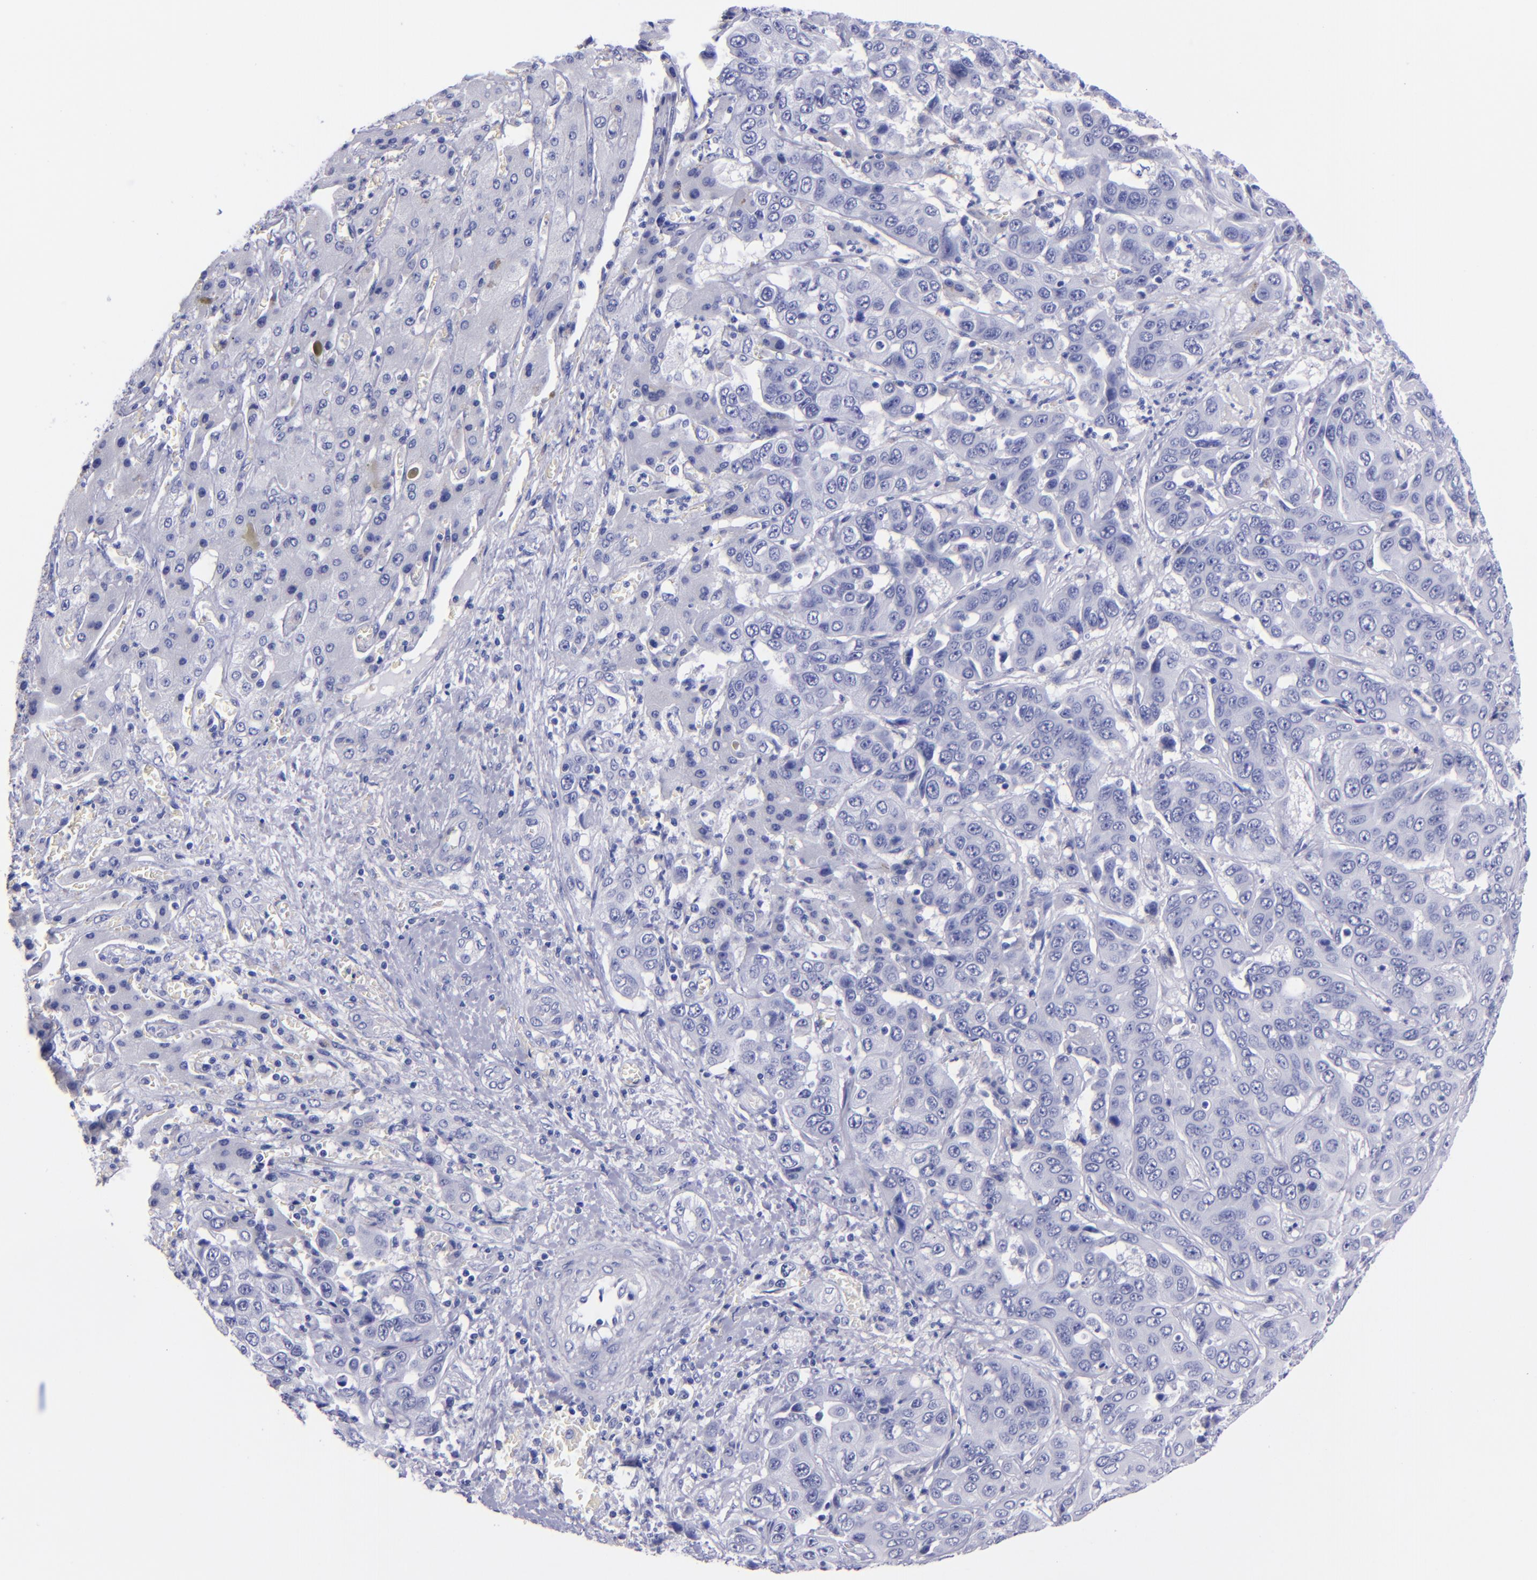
{"staining": {"intensity": "negative", "quantity": "none", "location": "none"}, "tissue": "liver cancer", "cell_type": "Tumor cells", "image_type": "cancer", "snomed": [{"axis": "morphology", "description": "Cholangiocarcinoma"}, {"axis": "topography", "description": "Liver"}], "caption": "High magnification brightfield microscopy of liver cancer (cholangiocarcinoma) stained with DAB (3,3'-diaminobenzidine) (brown) and counterstained with hematoxylin (blue): tumor cells show no significant expression. (Brightfield microscopy of DAB (3,3'-diaminobenzidine) IHC at high magnification).", "gene": "SV2A", "patient": {"sex": "female", "age": 52}}